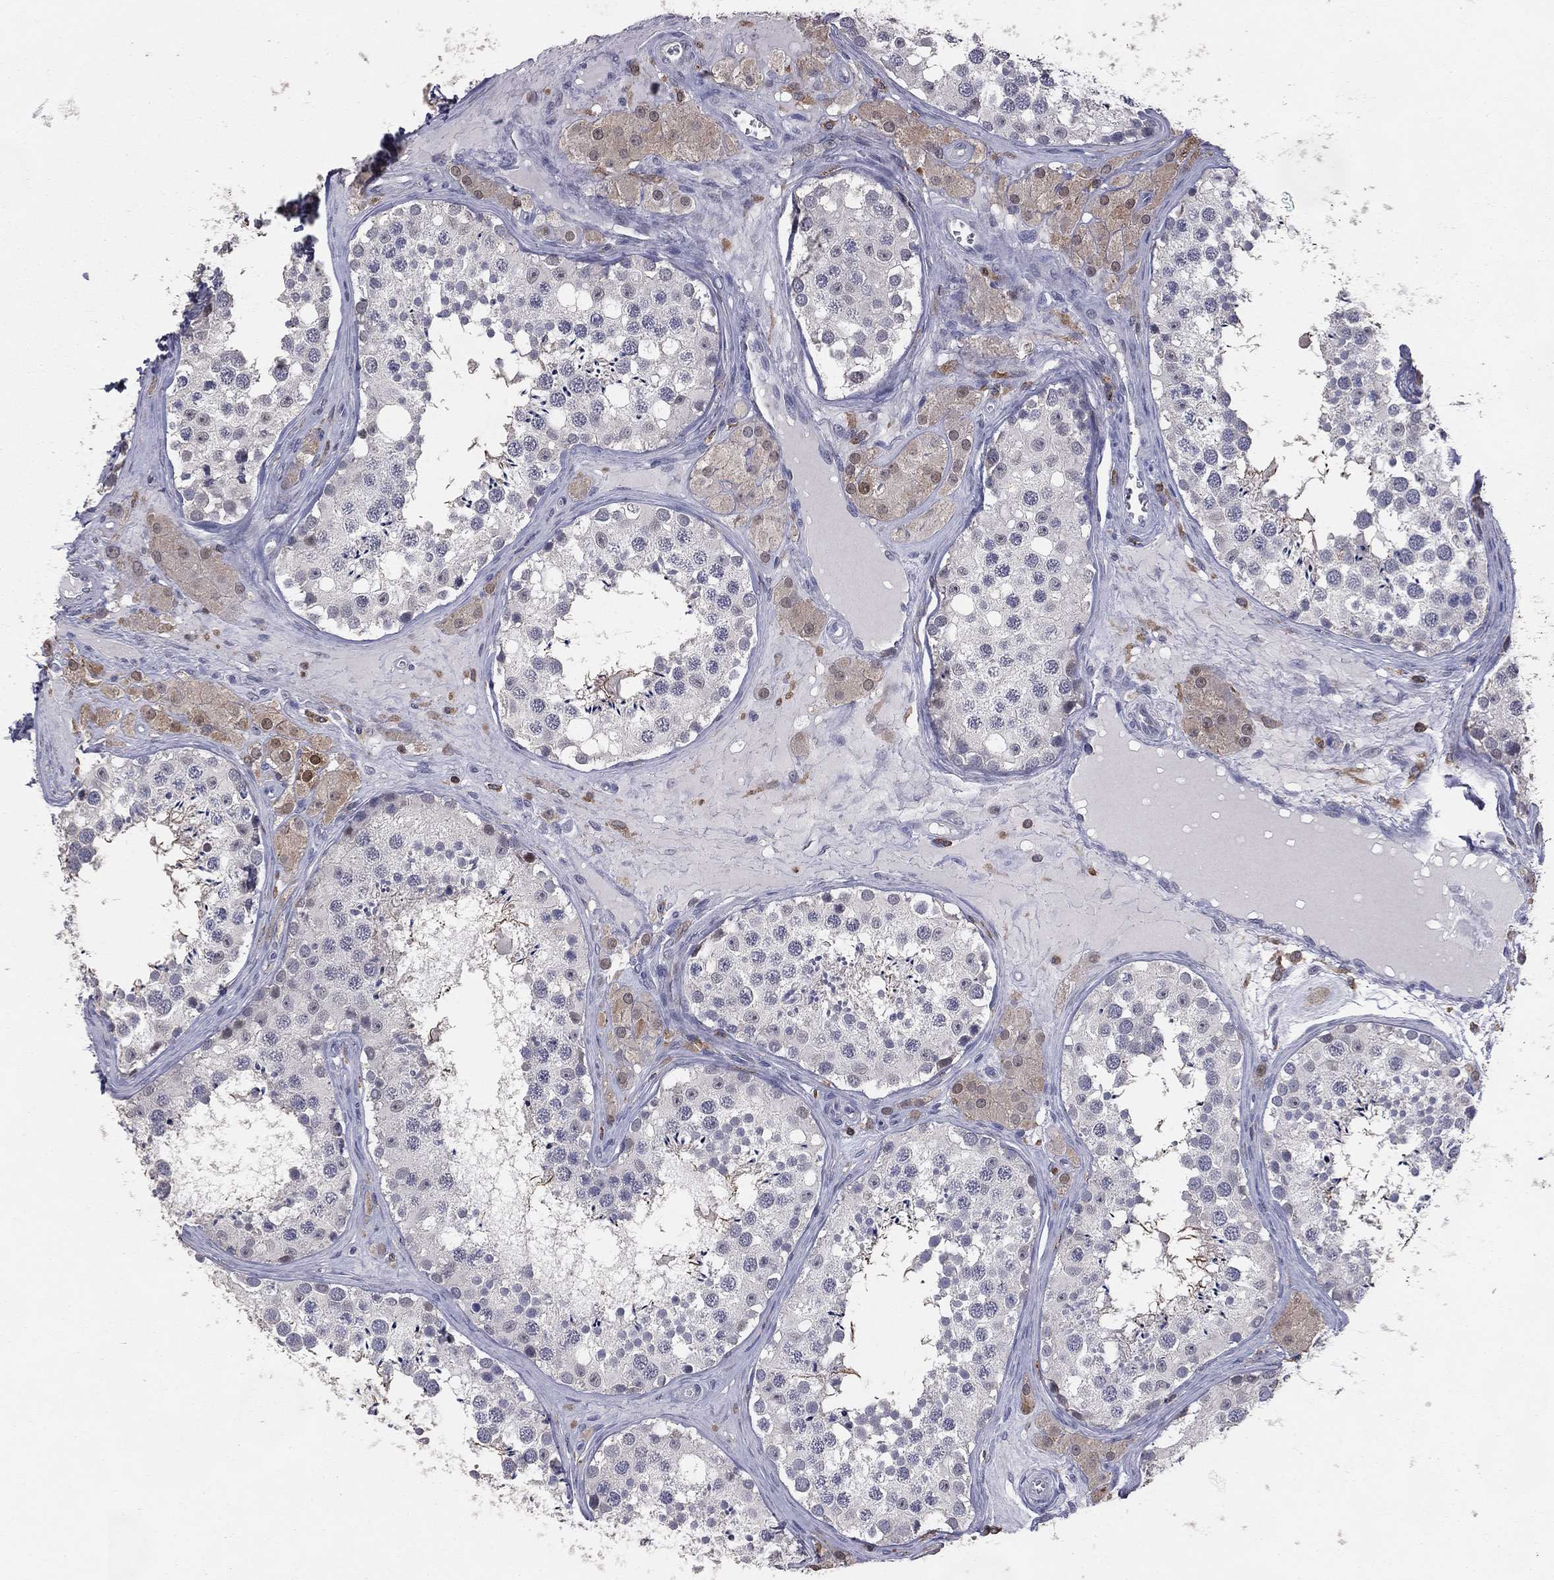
{"staining": {"intensity": "weak", "quantity": "<25%", "location": "cytoplasmic/membranous"}, "tissue": "testis", "cell_type": "Cells in seminiferous ducts", "image_type": "normal", "snomed": [{"axis": "morphology", "description": "Normal tissue, NOS"}, {"axis": "topography", "description": "Testis"}], "caption": "The image exhibits no staining of cells in seminiferous ducts in benign testis.", "gene": "PSTPIP1", "patient": {"sex": "male", "age": 31}}